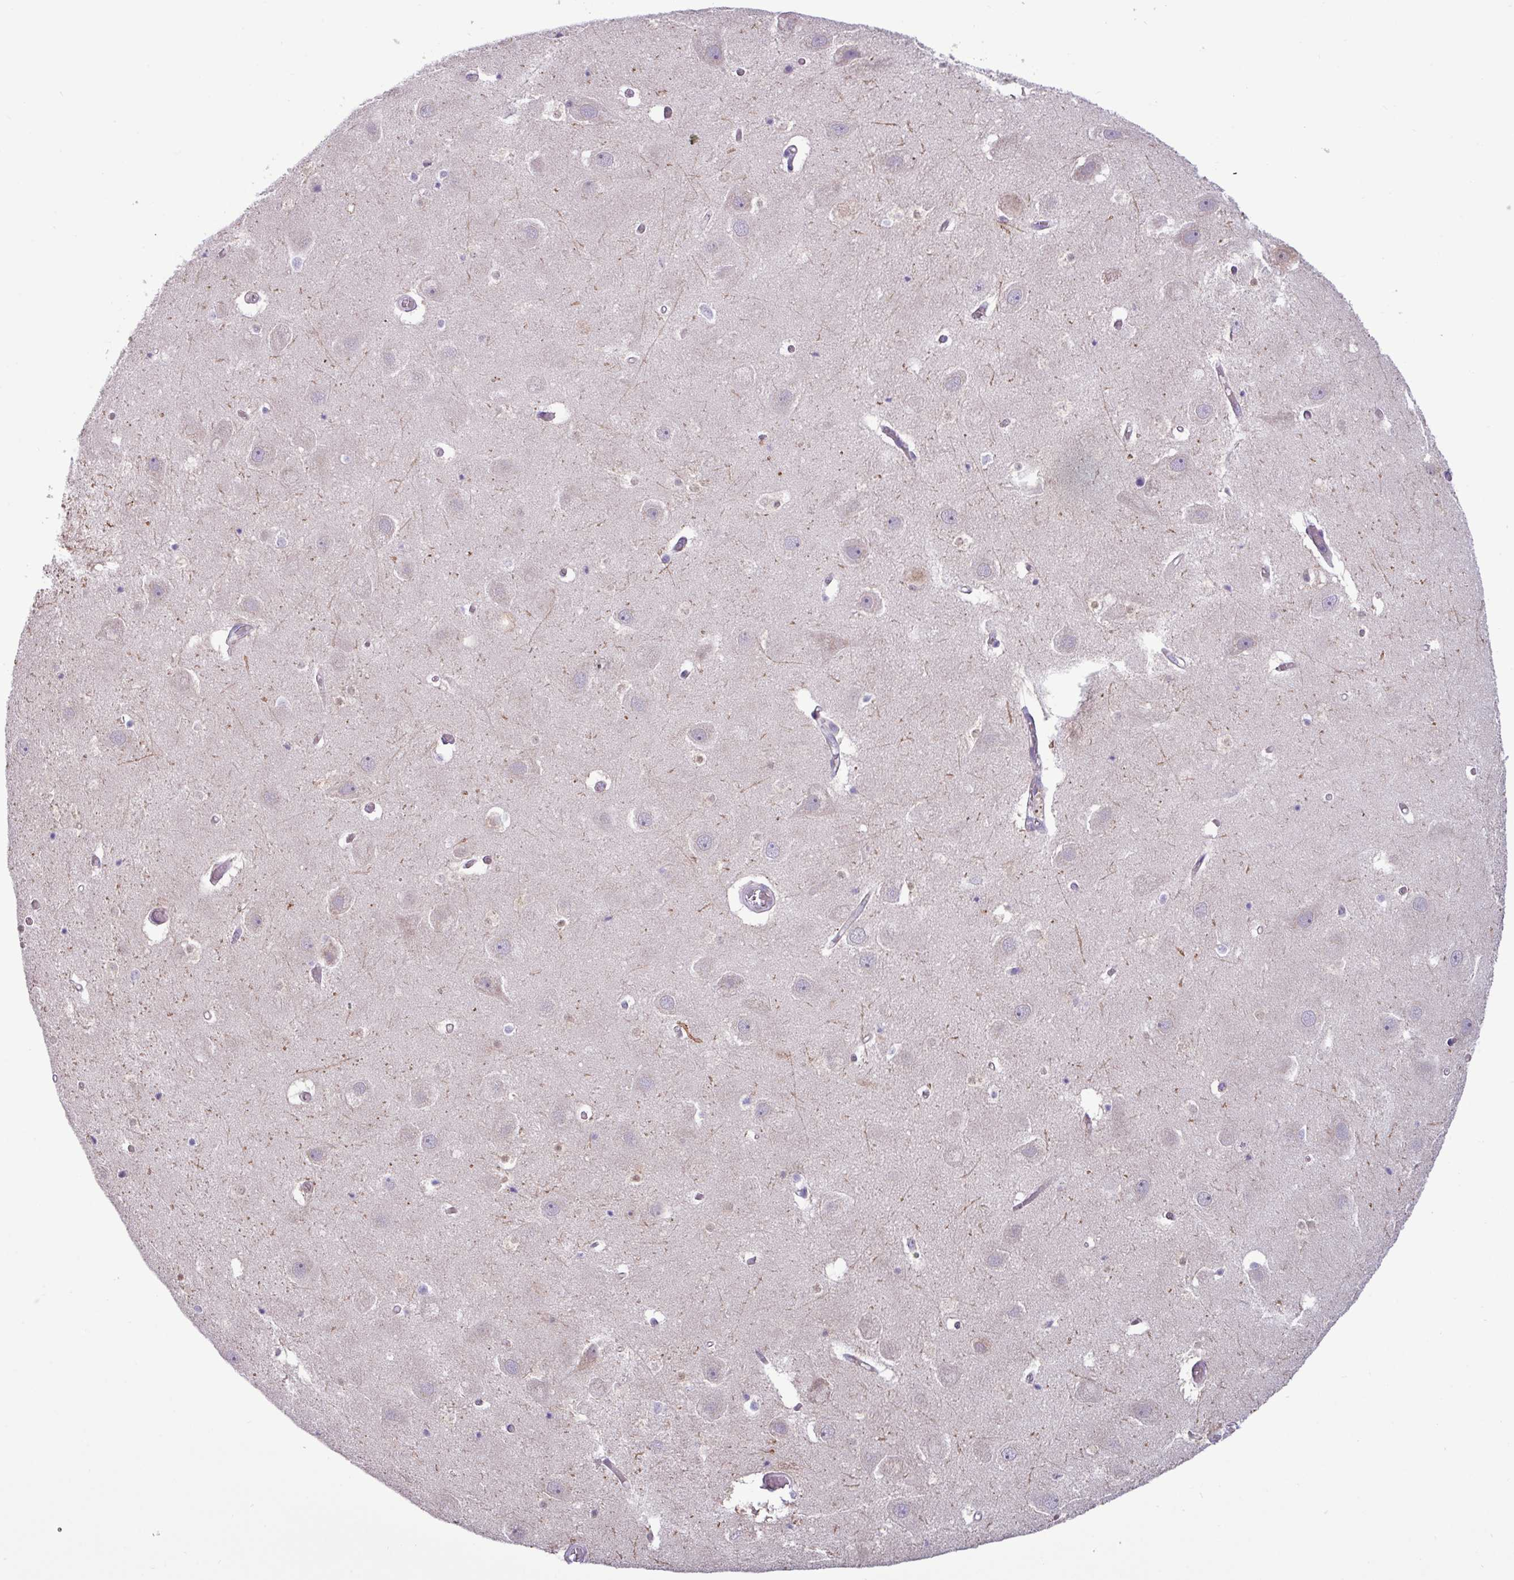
{"staining": {"intensity": "moderate", "quantity": "<25%", "location": "cytoplasmic/membranous,nuclear"}, "tissue": "hippocampus", "cell_type": "Glial cells", "image_type": "normal", "snomed": [{"axis": "morphology", "description": "Normal tissue, NOS"}, {"axis": "topography", "description": "Hippocampus"}], "caption": "A brown stain shows moderate cytoplasmic/membranous,nuclear staining of a protein in glial cells of unremarkable hippocampus. (DAB (3,3'-diaminobenzidine) IHC with brightfield microscopy, high magnification).", "gene": "STIMATE", "patient": {"sex": "female", "age": 52}}